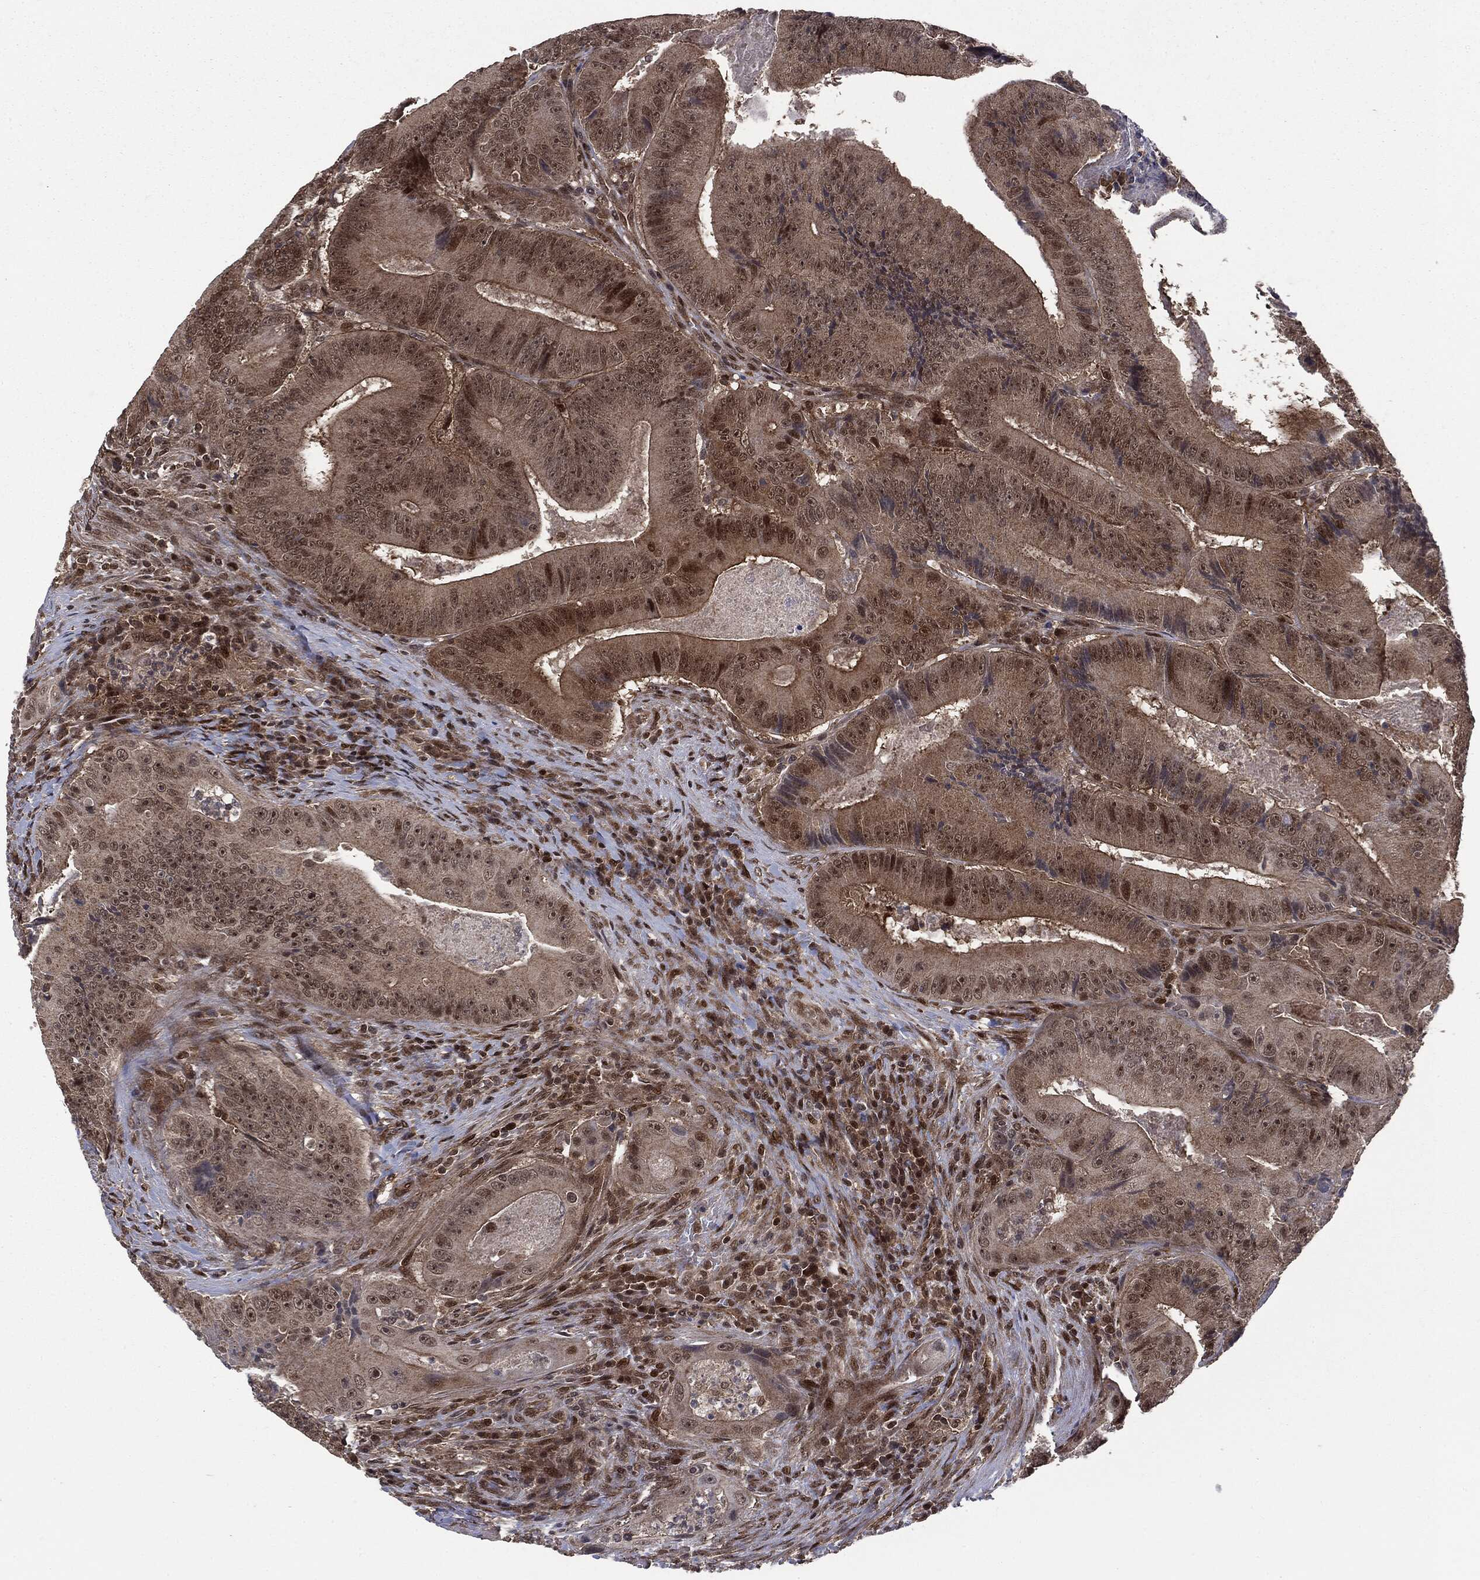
{"staining": {"intensity": "moderate", "quantity": "<25%", "location": "cytoplasmic/membranous,nuclear"}, "tissue": "colorectal cancer", "cell_type": "Tumor cells", "image_type": "cancer", "snomed": [{"axis": "morphology", "description": "Adenocarcinoma, NOS"}, {"axis": "topography", "description": "Colon"}], "caption": "Immunohistochemical staining of colorectal cancer exhibits low levels of moderate cytoplasmic/membranous and nuclear protein staining in about <25% of tumor cells.", "gene": "PTPA", "patient": {"sex": "female", "age": 86}}